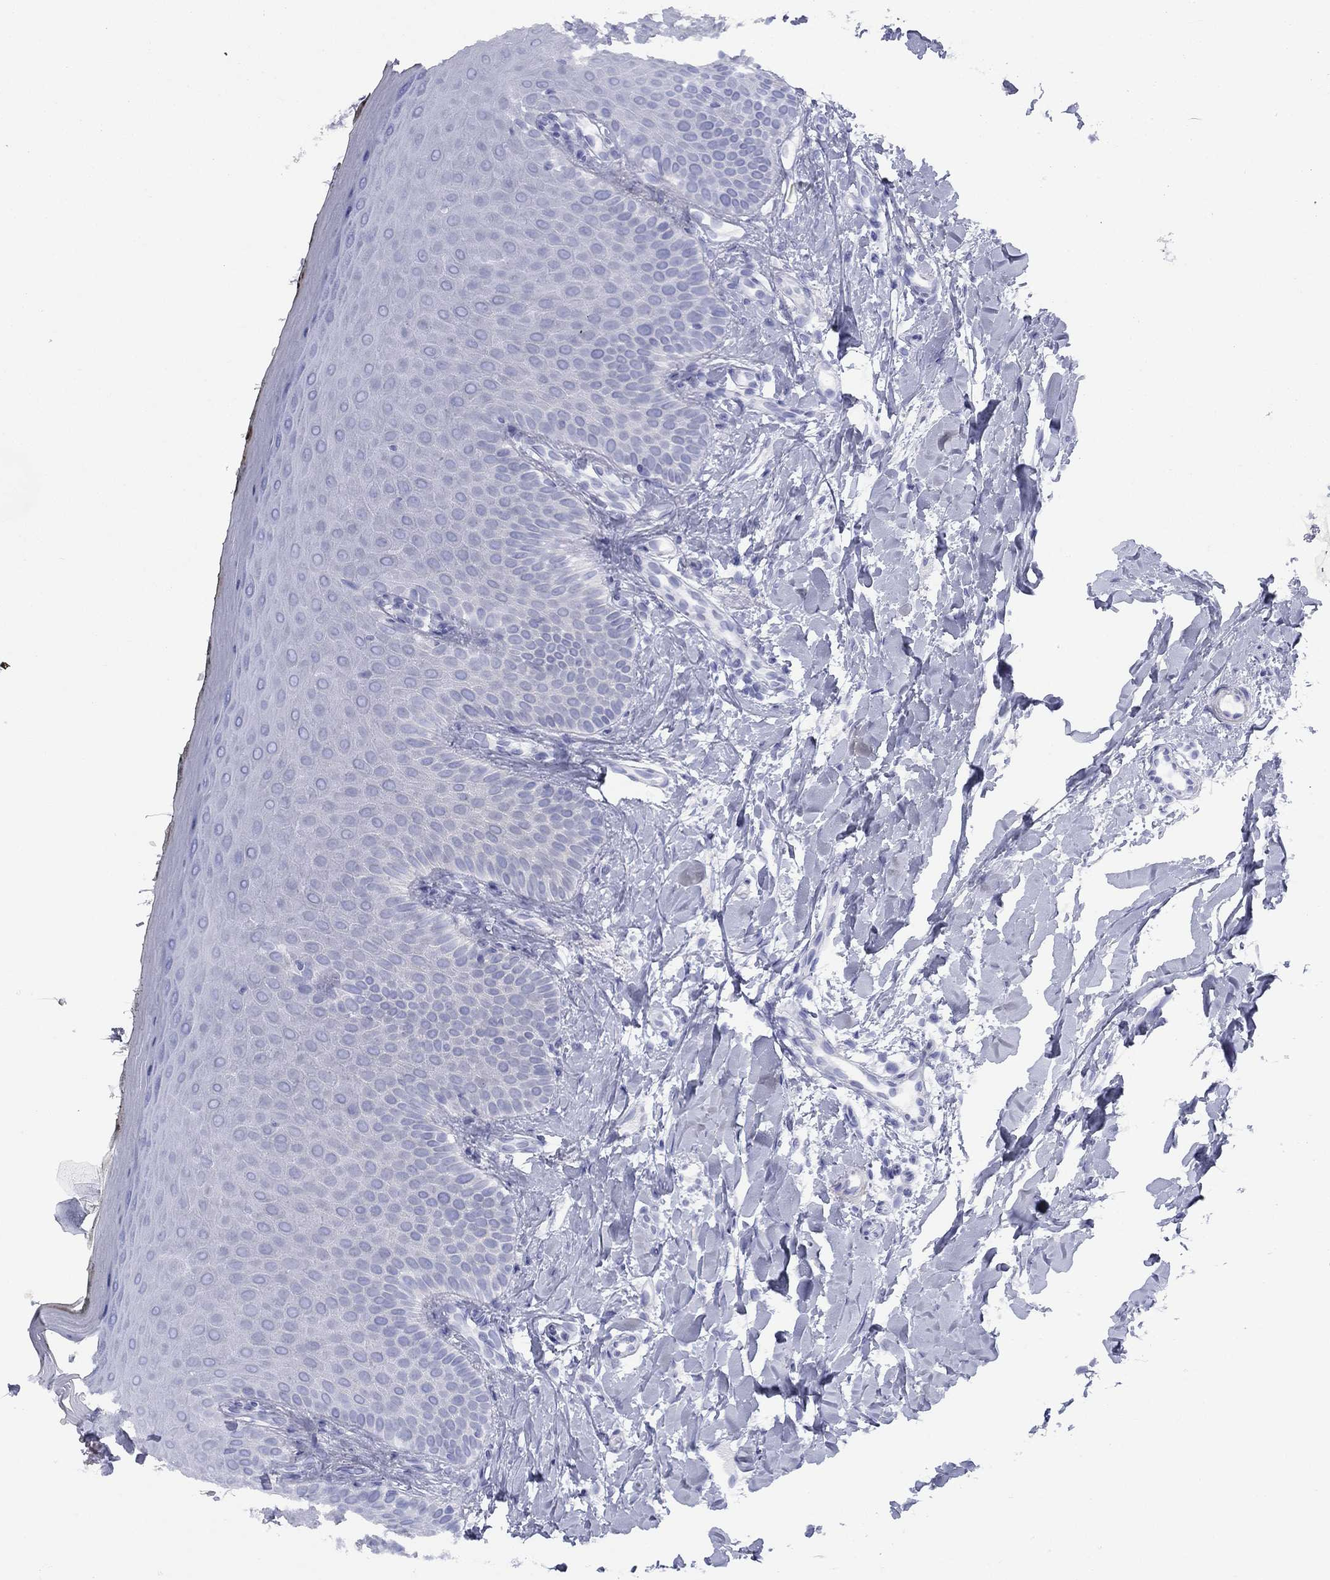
{"staining": {"intensity": "negative", "quantity": "none", "location": "none"}, "tissue": "oral mucosa", "cell_type": "Squamous epithelial cells", "image_type": "normal", "snomed": [{"axis": "morphology", "description": "Normal tissue, NOS"}, {"axis": "topography", "description": "Oral tissue"}], "caption": "DAB immunohistochemical staining of benign oral mucosa exhibits no significant expression in squamous epithelial cells.", "gene": "TIGD4", "patient": {"sex": "female", "age": 43}}